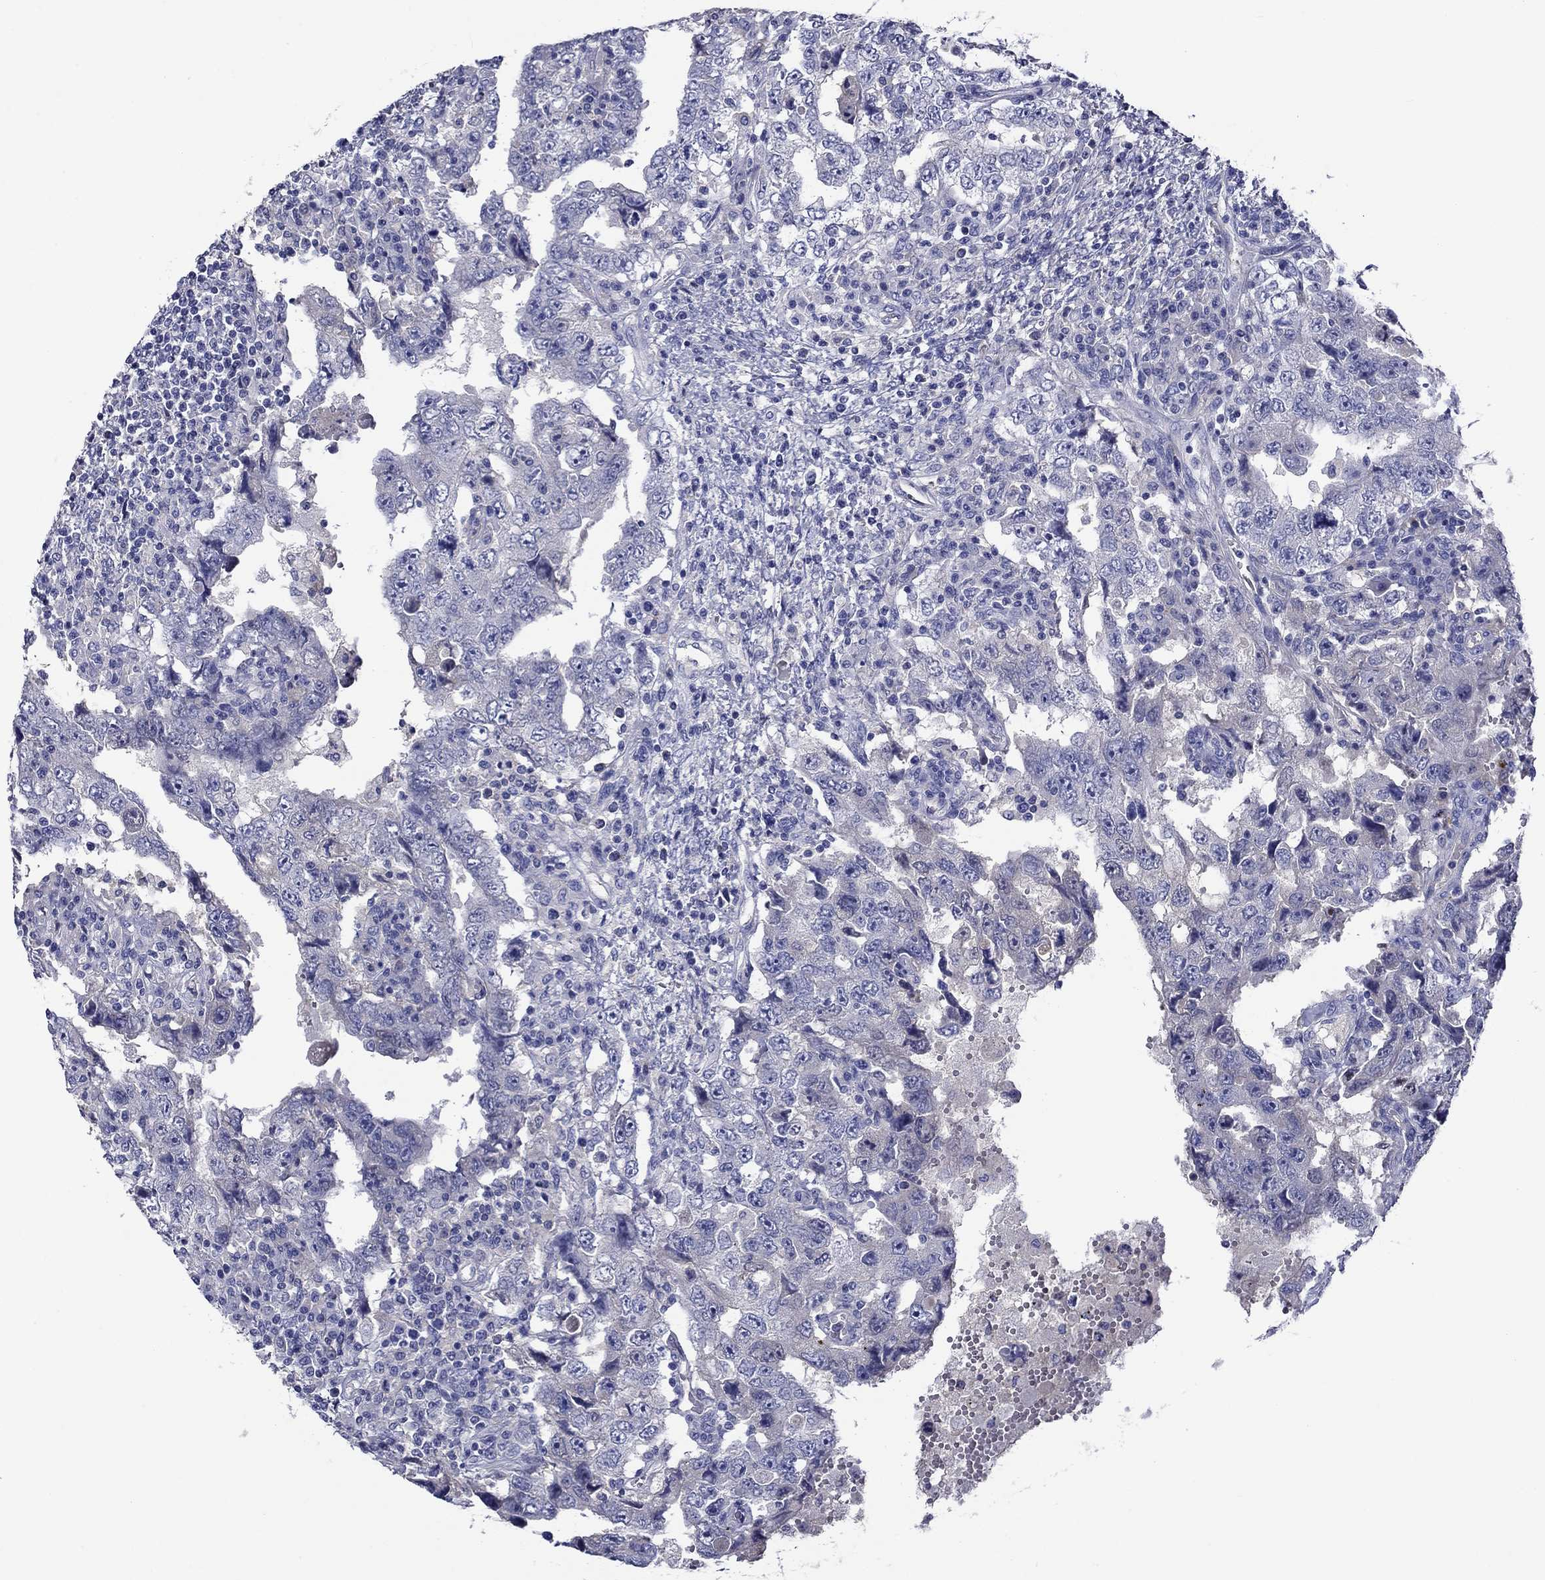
{"staining": {"intensity": "negative", "quantity": "none", "location": "none"}, "tissue": "testis cancer", "cell_type": "Tumor cells", "image_type": "cancer", "snomed": [{"axis": "morphology", "description": "Carcinoma, Embryonal, NOS"}, {"axis": "topography", "description": "Testis"}], "caption": "Immunohistochemistry (IHC) histopathology image of embryonal carcinoma (testis) stained for a protein (brown), which shows no expression in tumor cells.", "gene": "CNDP1", "patient": {"sex": "male", "age": 26}}